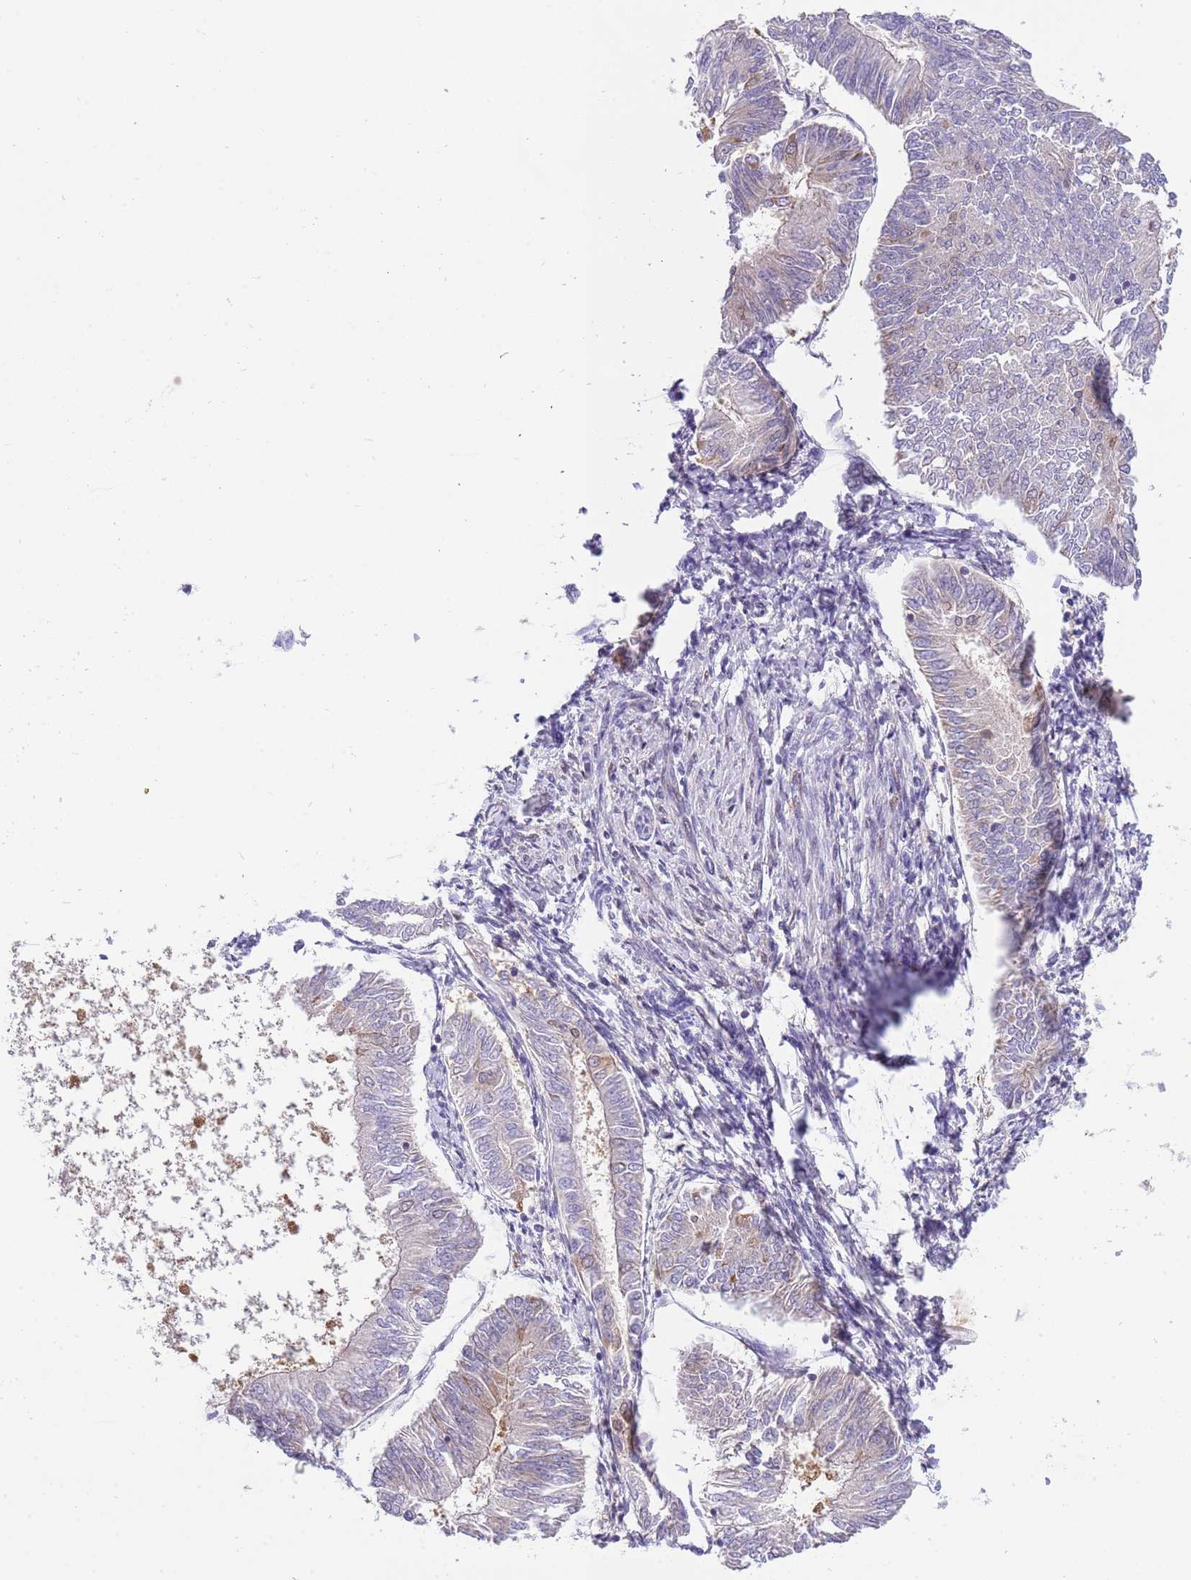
{"staining": {"intensity": "weak", "quantity": "<25%", "location": "cytoplasmic/membranous"}, "tissue": "endometrial cancer", "cell_type": "Tumor cells", "image_type": "cancer", "snomed": [{"axis": "morphology", "description": "Adenocarcinoma, NOS"}, {"axis": "topography", "description": "Endometrium"}], "caption": "Immunohistochemistry (IHC) micrograph of neoplastic tissue: adenocarcinoma (endometrial) stained with DAB (3,3'-diaminobenzidine) exhibits no significant protein staining in tumor cells.", "gene": "STIP1", "patient": {"sex": "female", "age": 58}}